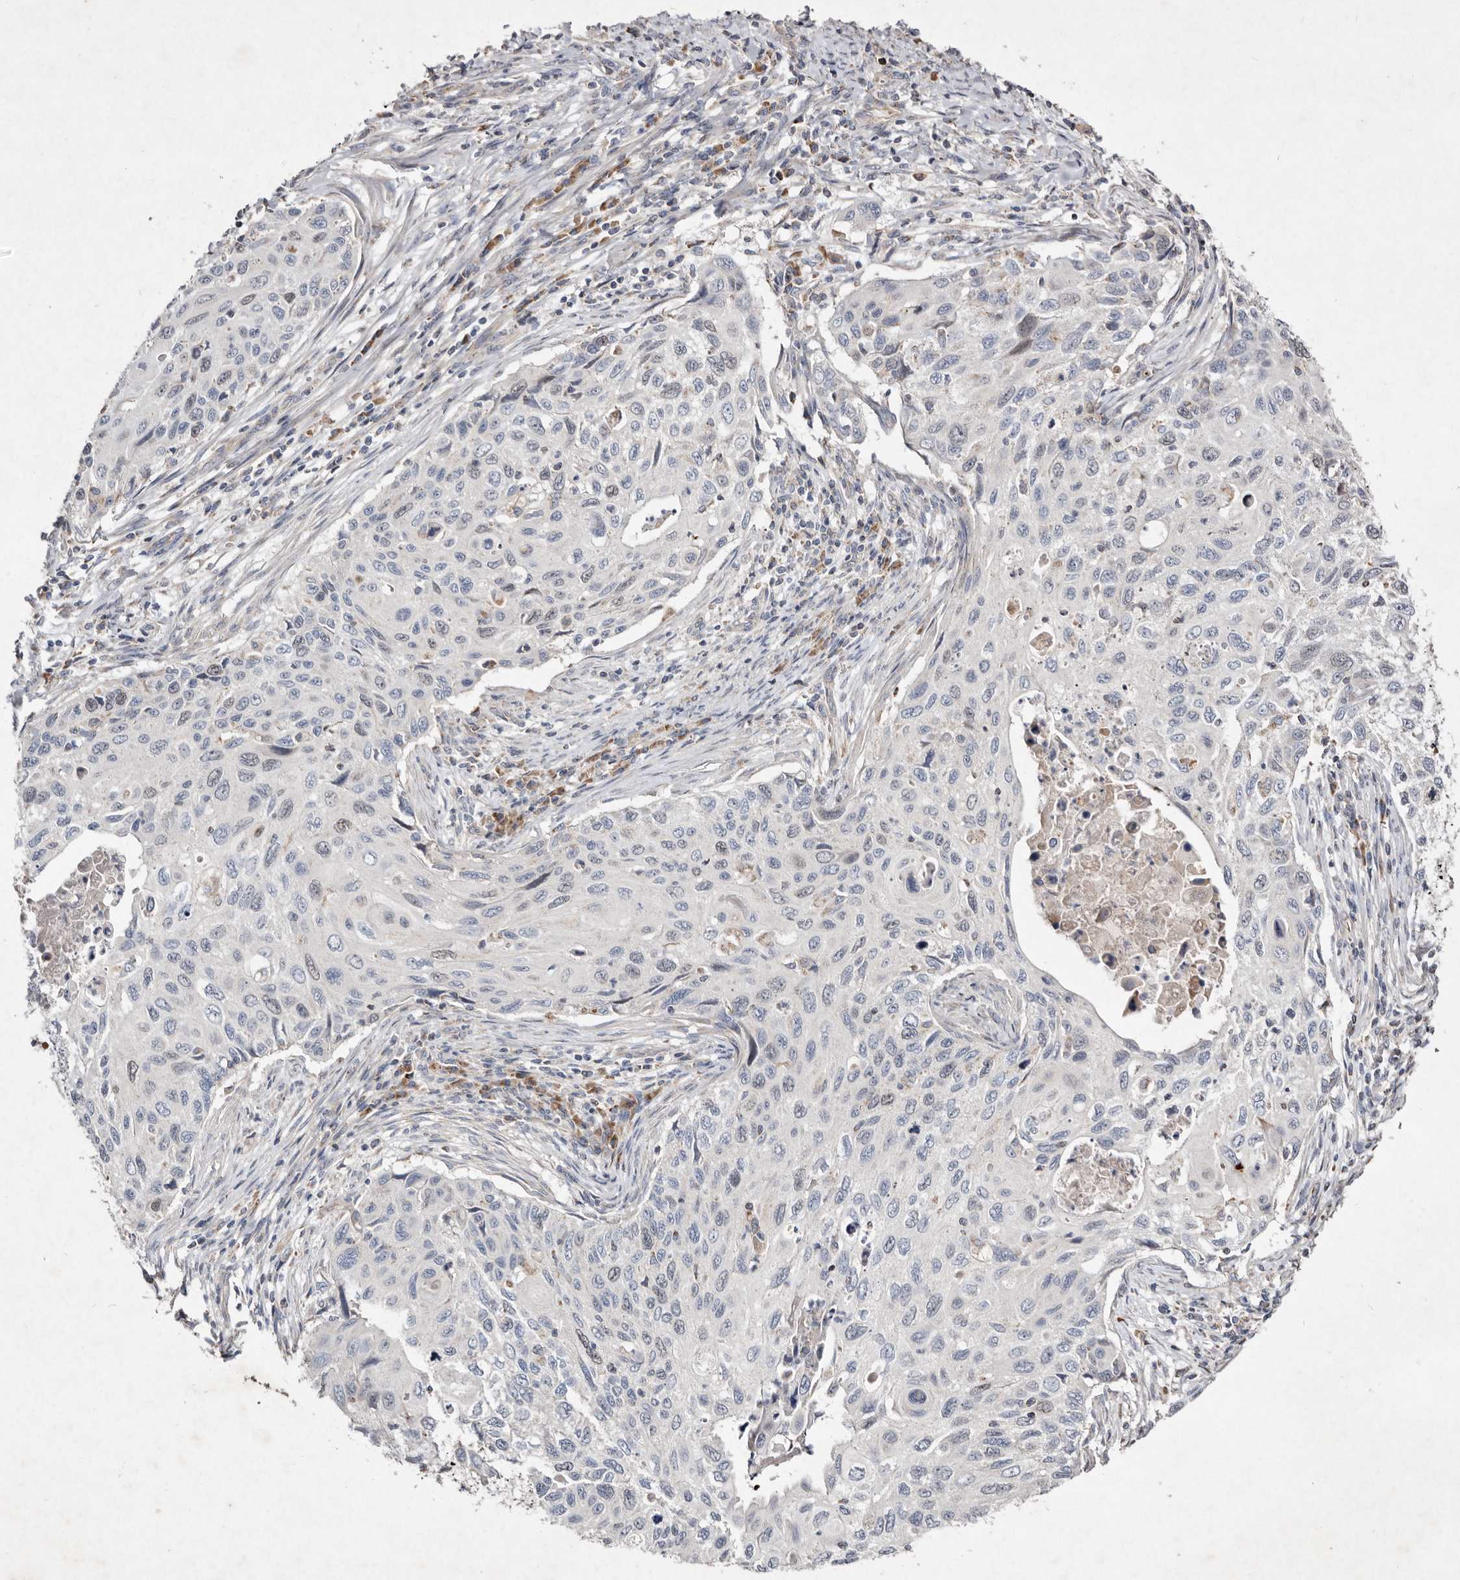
{"staining": {"intensity": "negative", "quantity": "none", "location": "none"}, "tissue": "cervical cancer", "cell_type": "Tumor cells", "image_type": "cancer", "snomed": [{"axis": "morphology", "description": "Squamous cell carcinoma, NOS"}, {"axis": "topography", "description": "Cervix"}], "caption": "High magnification brightfield microscopy of cervical cancer stained with DAB (brown) and counterstained with hematoxylin (blue): tumor cells show no significant staining. (DAB (3,3'-diaminobenzidine) immunohistochemistry (IHC) visualized using brightfield microscopy, high magnification).", "gene": "SLC25A20", "patient": {"sex": "female", "age": 70}}